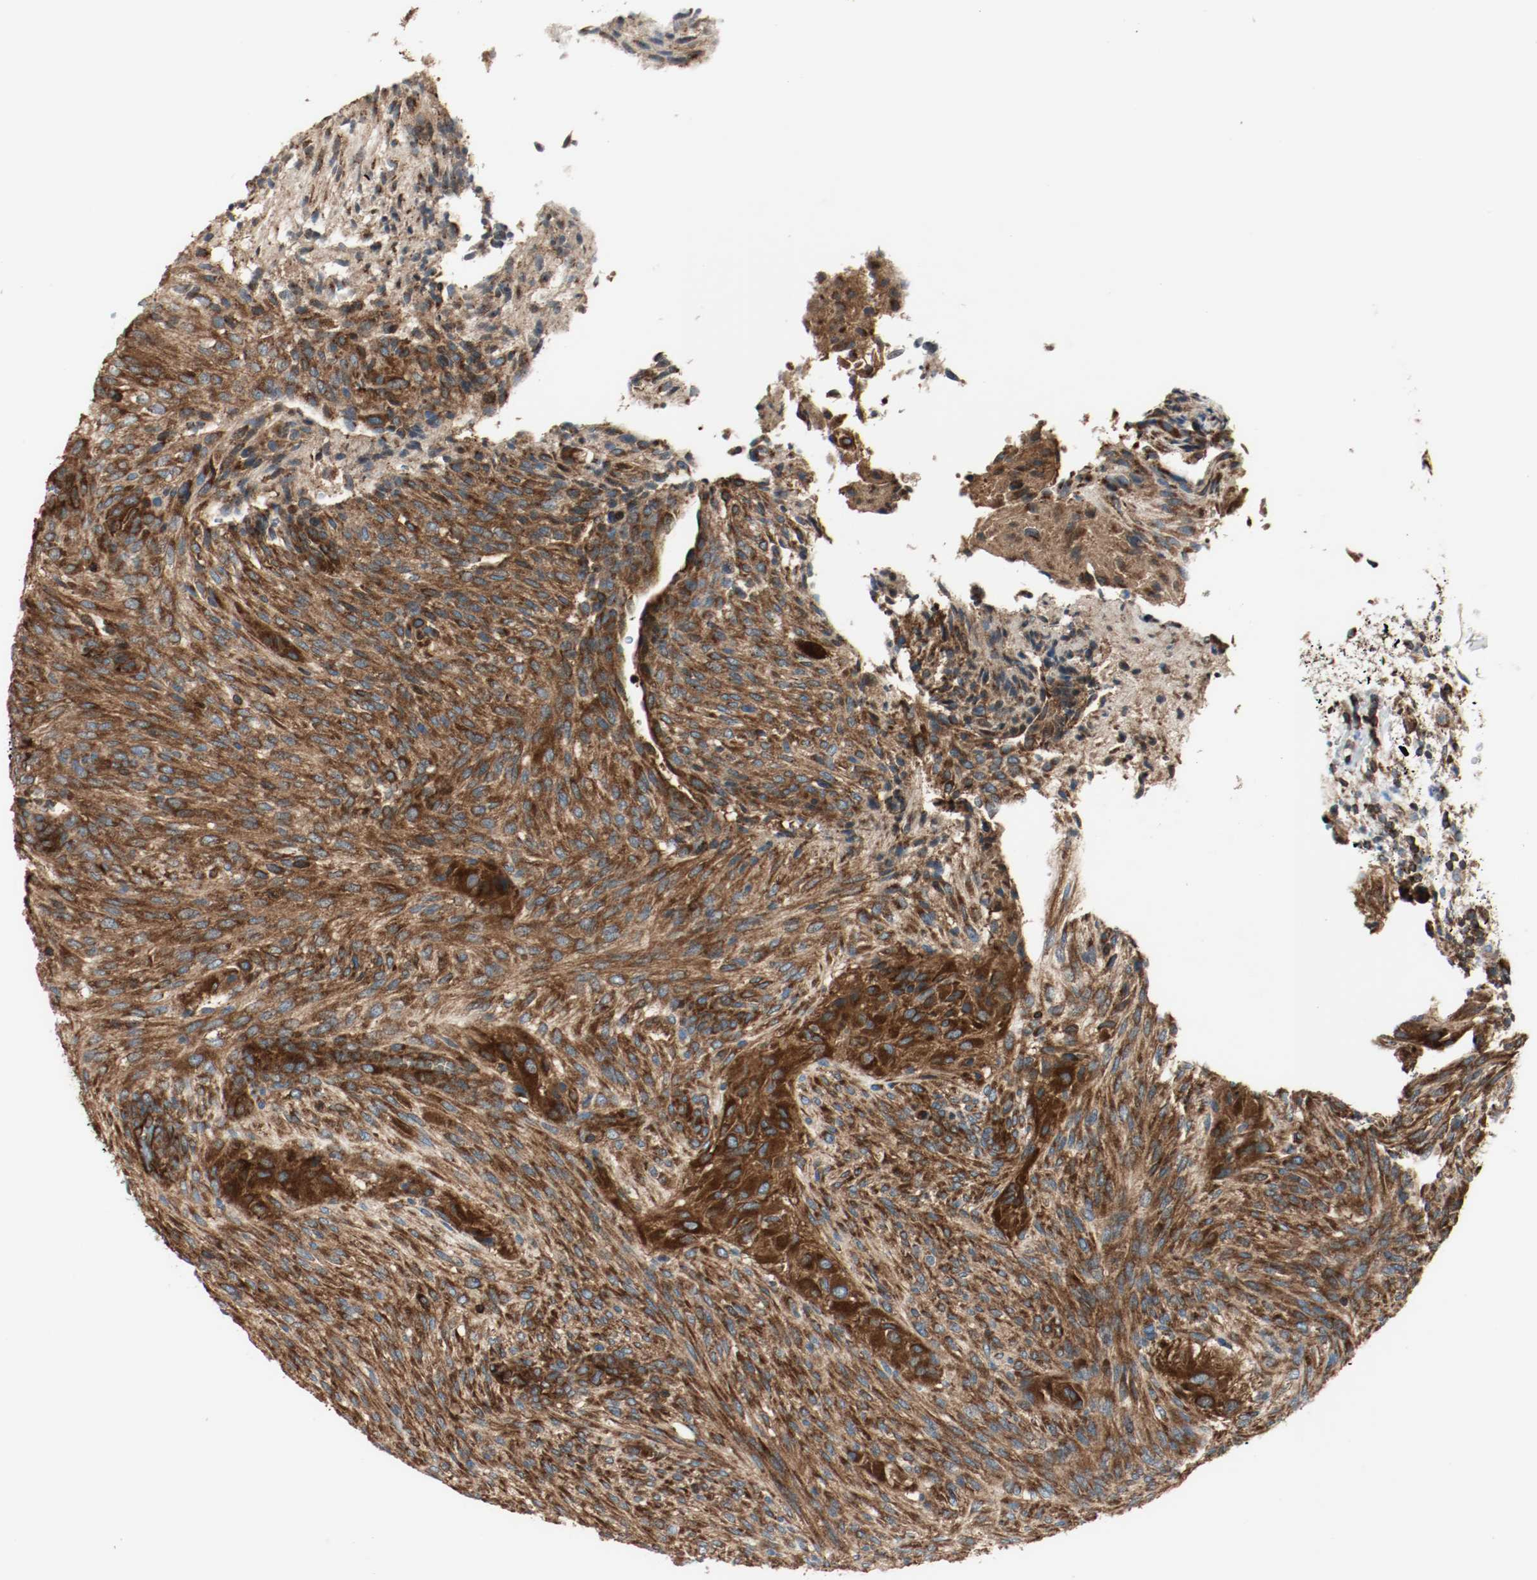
{"staining": {"intensity": "strong", "quantity": ">75%", "location": "cytoplasmic/membranous"}, "tissue": "glioma", "cell_type": "Tumor cells", "image_type": "cancer", "snomed": [{"axis": "morphology", "description": "Glioma, malignant, High grade"}, {"axis": "topography", "description": "Cerebral cortex"}], "caption": "Glioma stained with immunohistochemistry (IHC) shows strong cytoplasmic/membranous positivity in about >75% of tumor cells.", "gene": "PLCG1", "patient": {"sex": "female", "age": 55}}